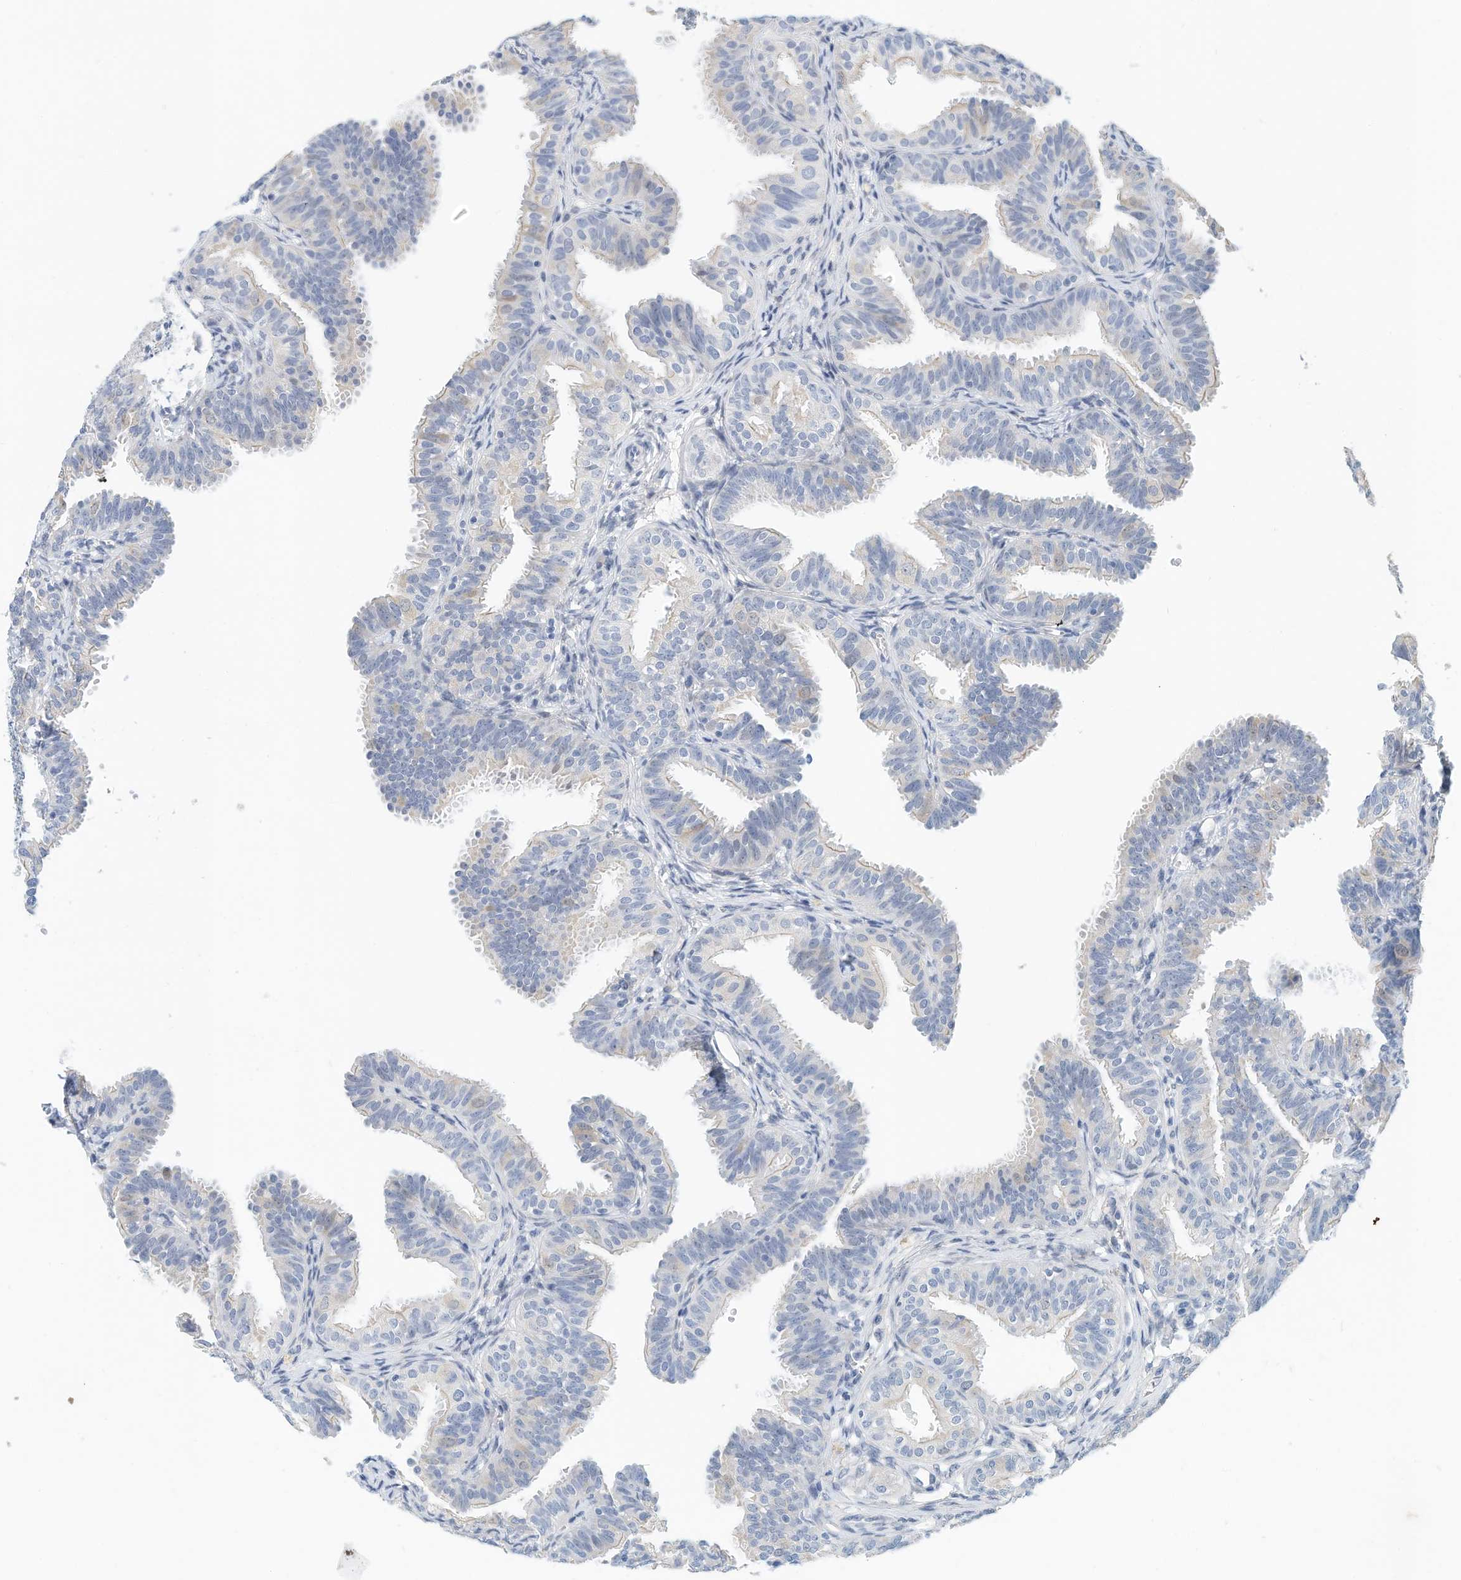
{"staining": {"intensity": "weak", "quantity": "<25%", "location": "cytoplasmic/membranous"}, "tissue": "fallopian tube", "cell_type": "Glandular cells", "image_type": "normal", "snomed": [{"axis": "morphology", "description": "Normal tissue, NOS"}, {"axis": "topography", "description": "Fallopian tube"}], "caption": "A histopathology image of human fallopian tube is negative for staining in glandular cells. The staining is performed using DAB brown chromogen with nuclei counter-stained in using hematoxylin.", "gene": "ARHGAP28", "patient": {"sex": "female", "age": 35}}